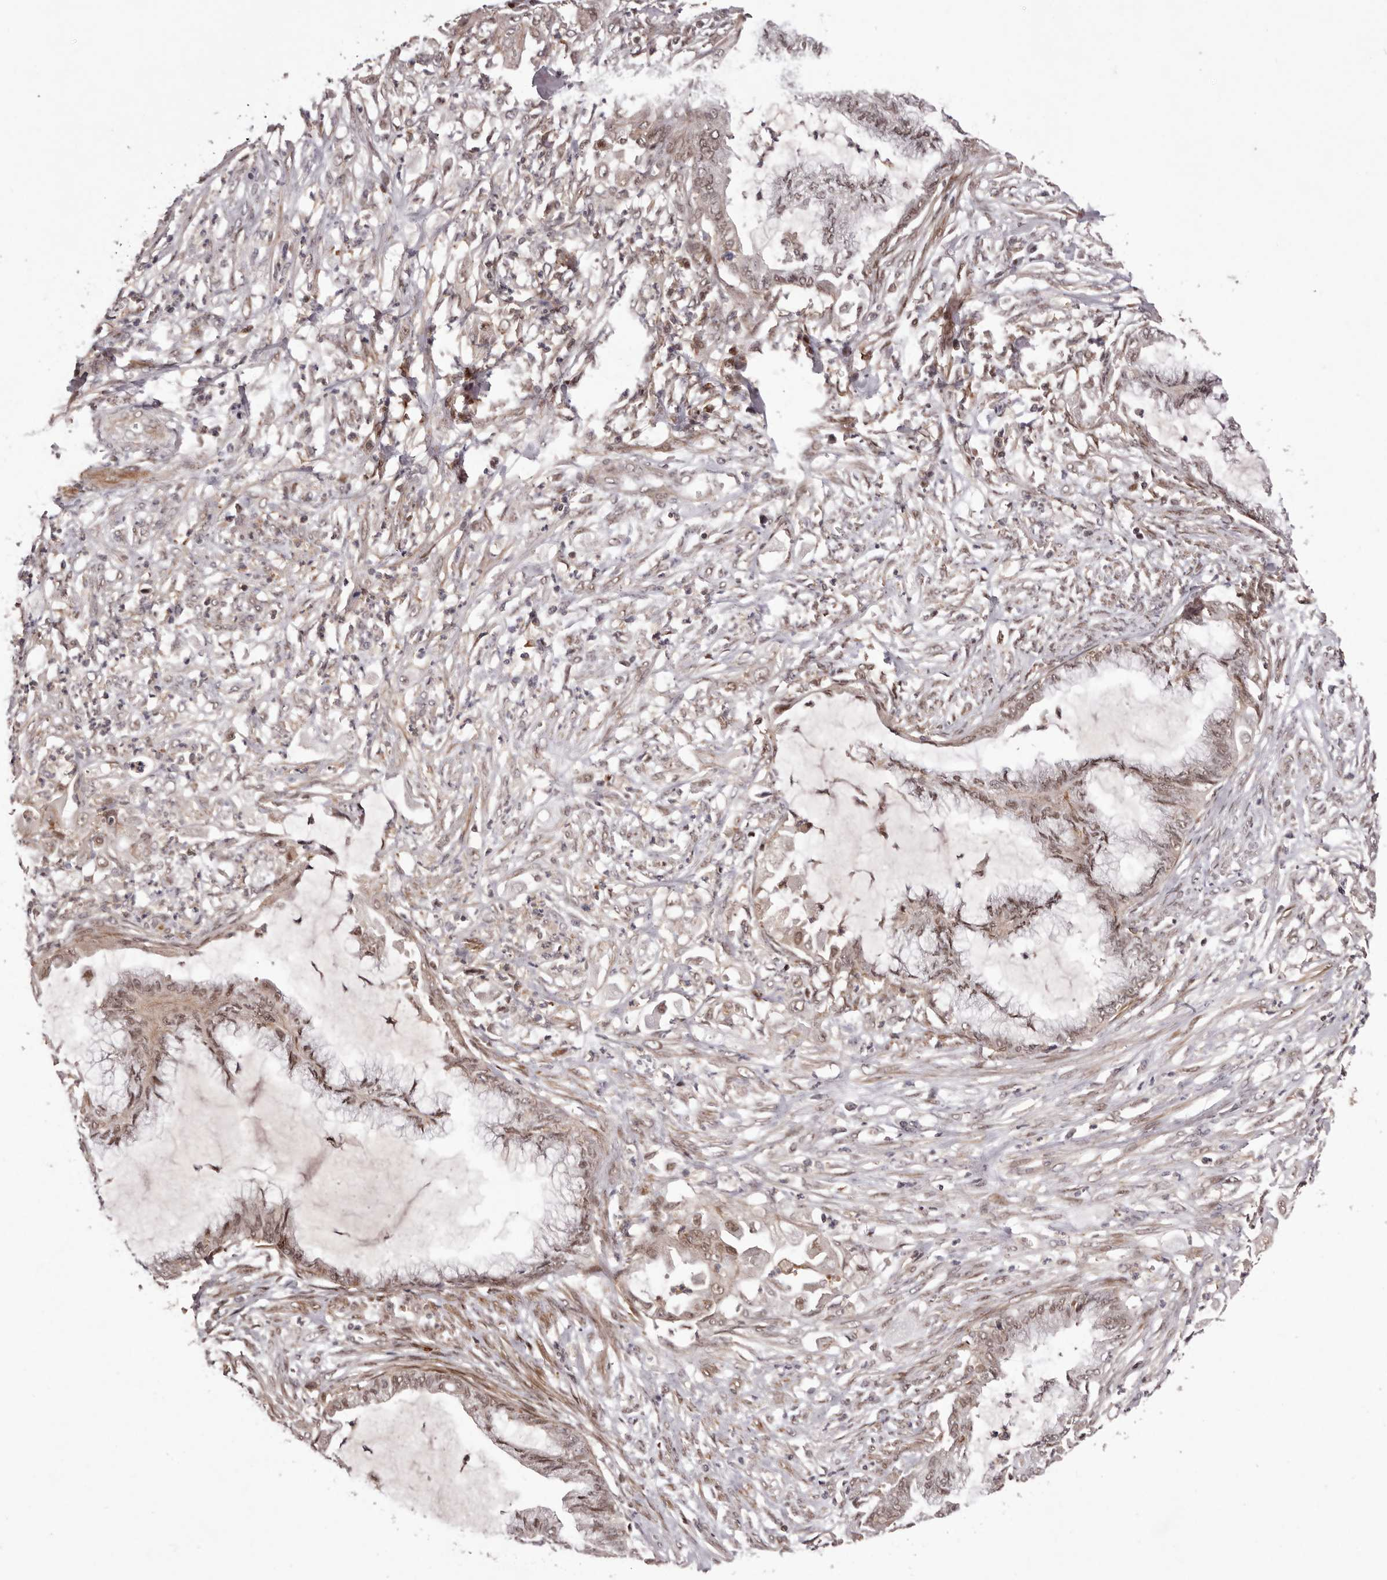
{"staining": {"intensity": "moderate", "quantity": ">75%", "location": "nuclear"}, "tissue": "endometrial cancer", "cell_type": "Tumor cells", "image_type": "cancer", "snomed": [{"axis": "morphology", "description": "Adenocarcinoma, NOS"}, {"axis": "topography", "description": "Endometrium"}], "caption": "The image exhibits immunohistochemical staining of endometrial adenocarcinoma. There is moderate nuclear expression is appreciated in about >75% of tumor cells.", "gene": "FBXO5", "patient": {"sex": "female", "age": 86}}